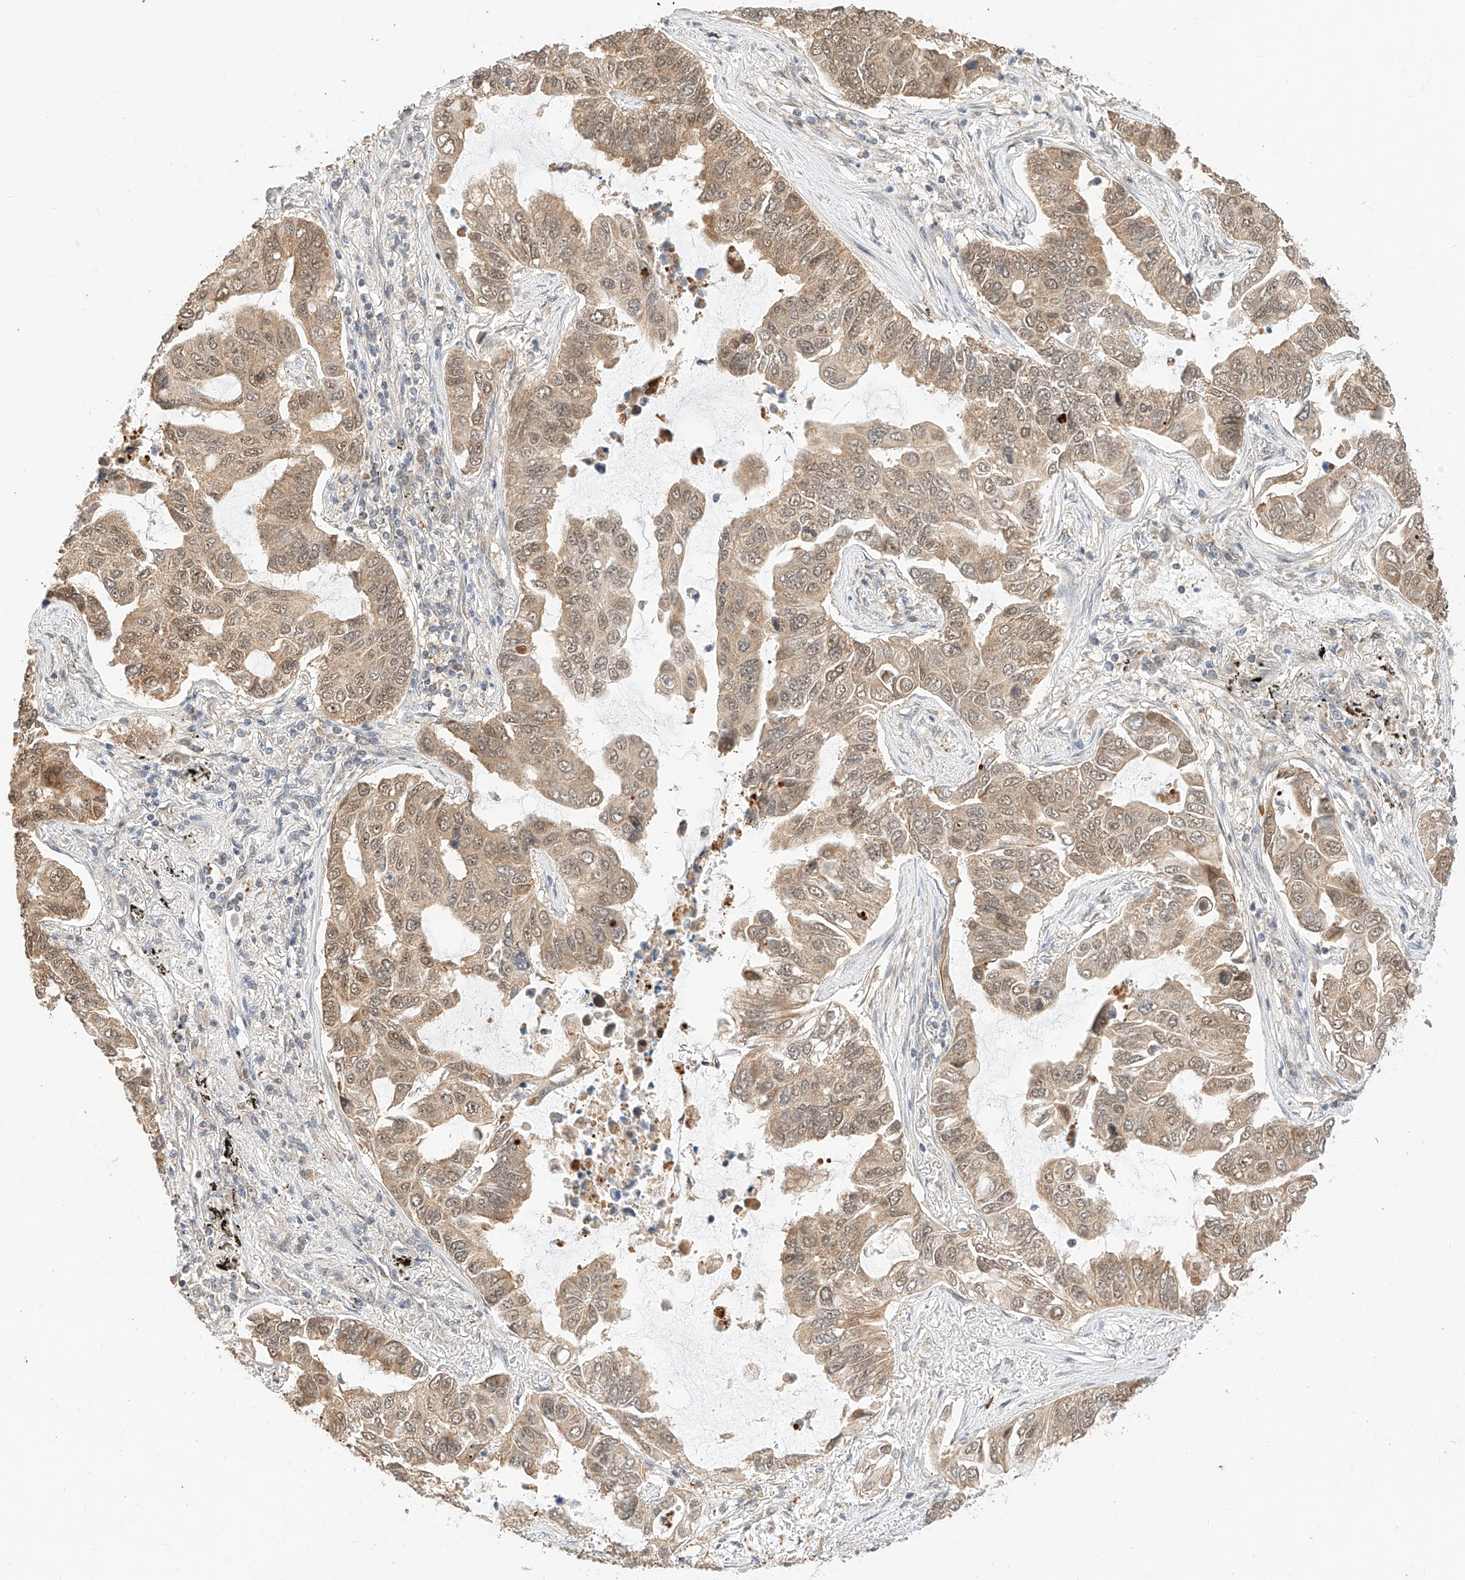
{"staining": {"intensity": "weak", "quantity": ">75%", "location": "cytoplasmic/membranous,nuclear"}, "tissue": "lung cancer", "cell_type": "Tumor cells", "image_type": "cancer", "snomed": [{"axis": "morphology", "description": "Adenocarcinoma, NOS"}, {"axis": "topography", "description": "Lung"}], "caption": "Protein expression analysis of human lung adenocarcinoma reveals weak cytoplasmic/membranous and nuclear staining in about >75% of tumor cells. (DAB (3,3'-diaminobenzidine) = brown stain, brightfield microscopy at high magnification).", "gene": "EIF4H", "patient": {"sex": "male", "age": 64}}